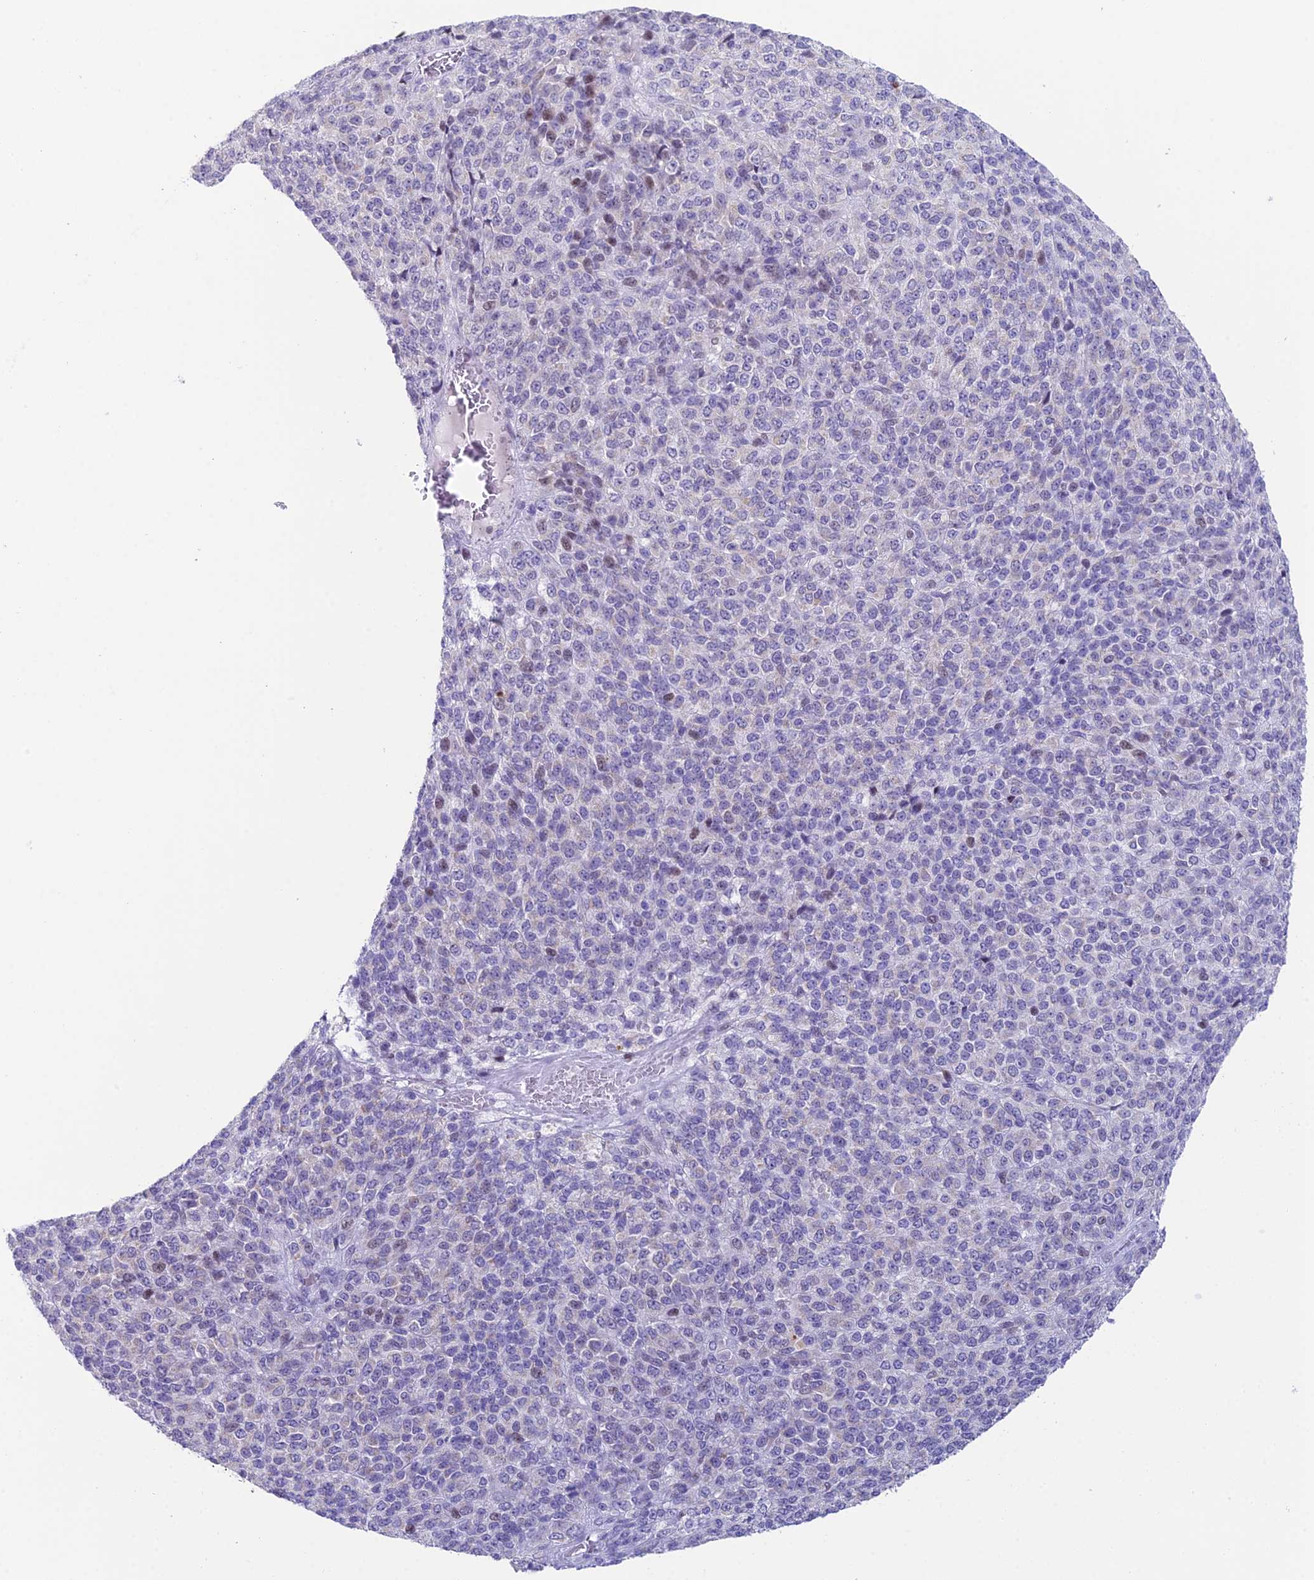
{"staining": {"intensity": "moderate", "quantity": "<25%", "location": "nuclear"}, "tissue": "melanoma", "cell_type": "Tumor cells", "image_type": "cancer", "snomed": [{"axis": "morphology", "description": "Malignant melanoma, Metastatic site"}, {"axis": "topography", "description": "Brain"}], "caption": "IHC (DAB) staining of human malignant melanoma (metastatic site) reveals moderate nuclear protein staining in about <25% of tumor cells.", "gene": "CC2D2A", "patient": {"sex": "female", "age": 56}}